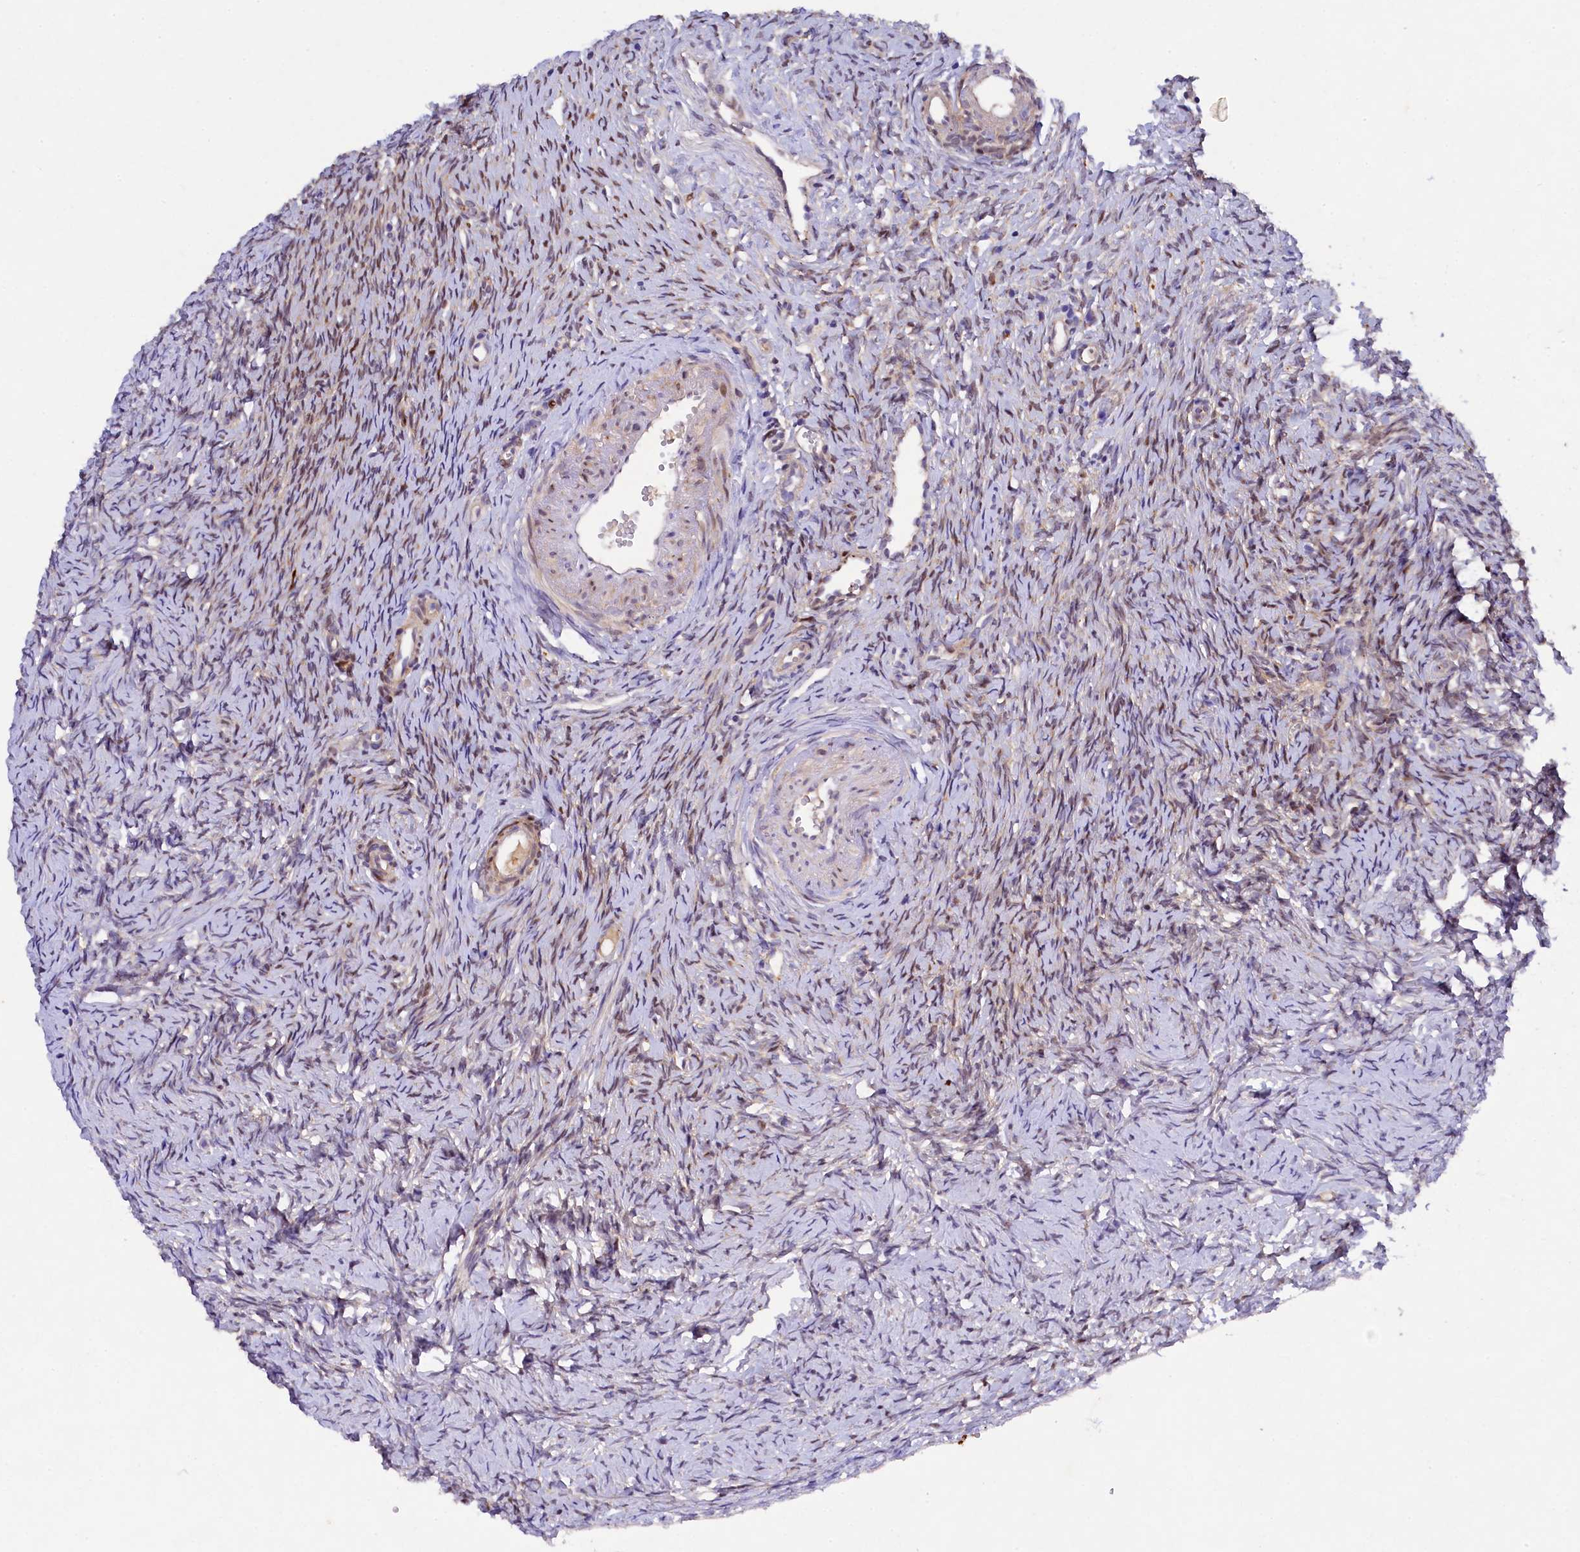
{"staining": {"intensity": "weak", "quantity": "25%-75%", "location": "cytoplasmic/membranous,nuclear"}, "tissue": "ovary", "cell_type": "Follicle cells", "image_type": "normal", "snomed": [{"axis": "morphology", "description": "Normal tissue, NOS"}, {"axis": "topography", "description": "Ovary"}], "caption": "Immunohistochemical staining of benign ovary demonstrates weak cytoplasmic/membranous,nuclear protein expression in about 25%-75% of follicle cells.", "gene": "TGDS", "patient": {"sex": "female", "age": 51}}